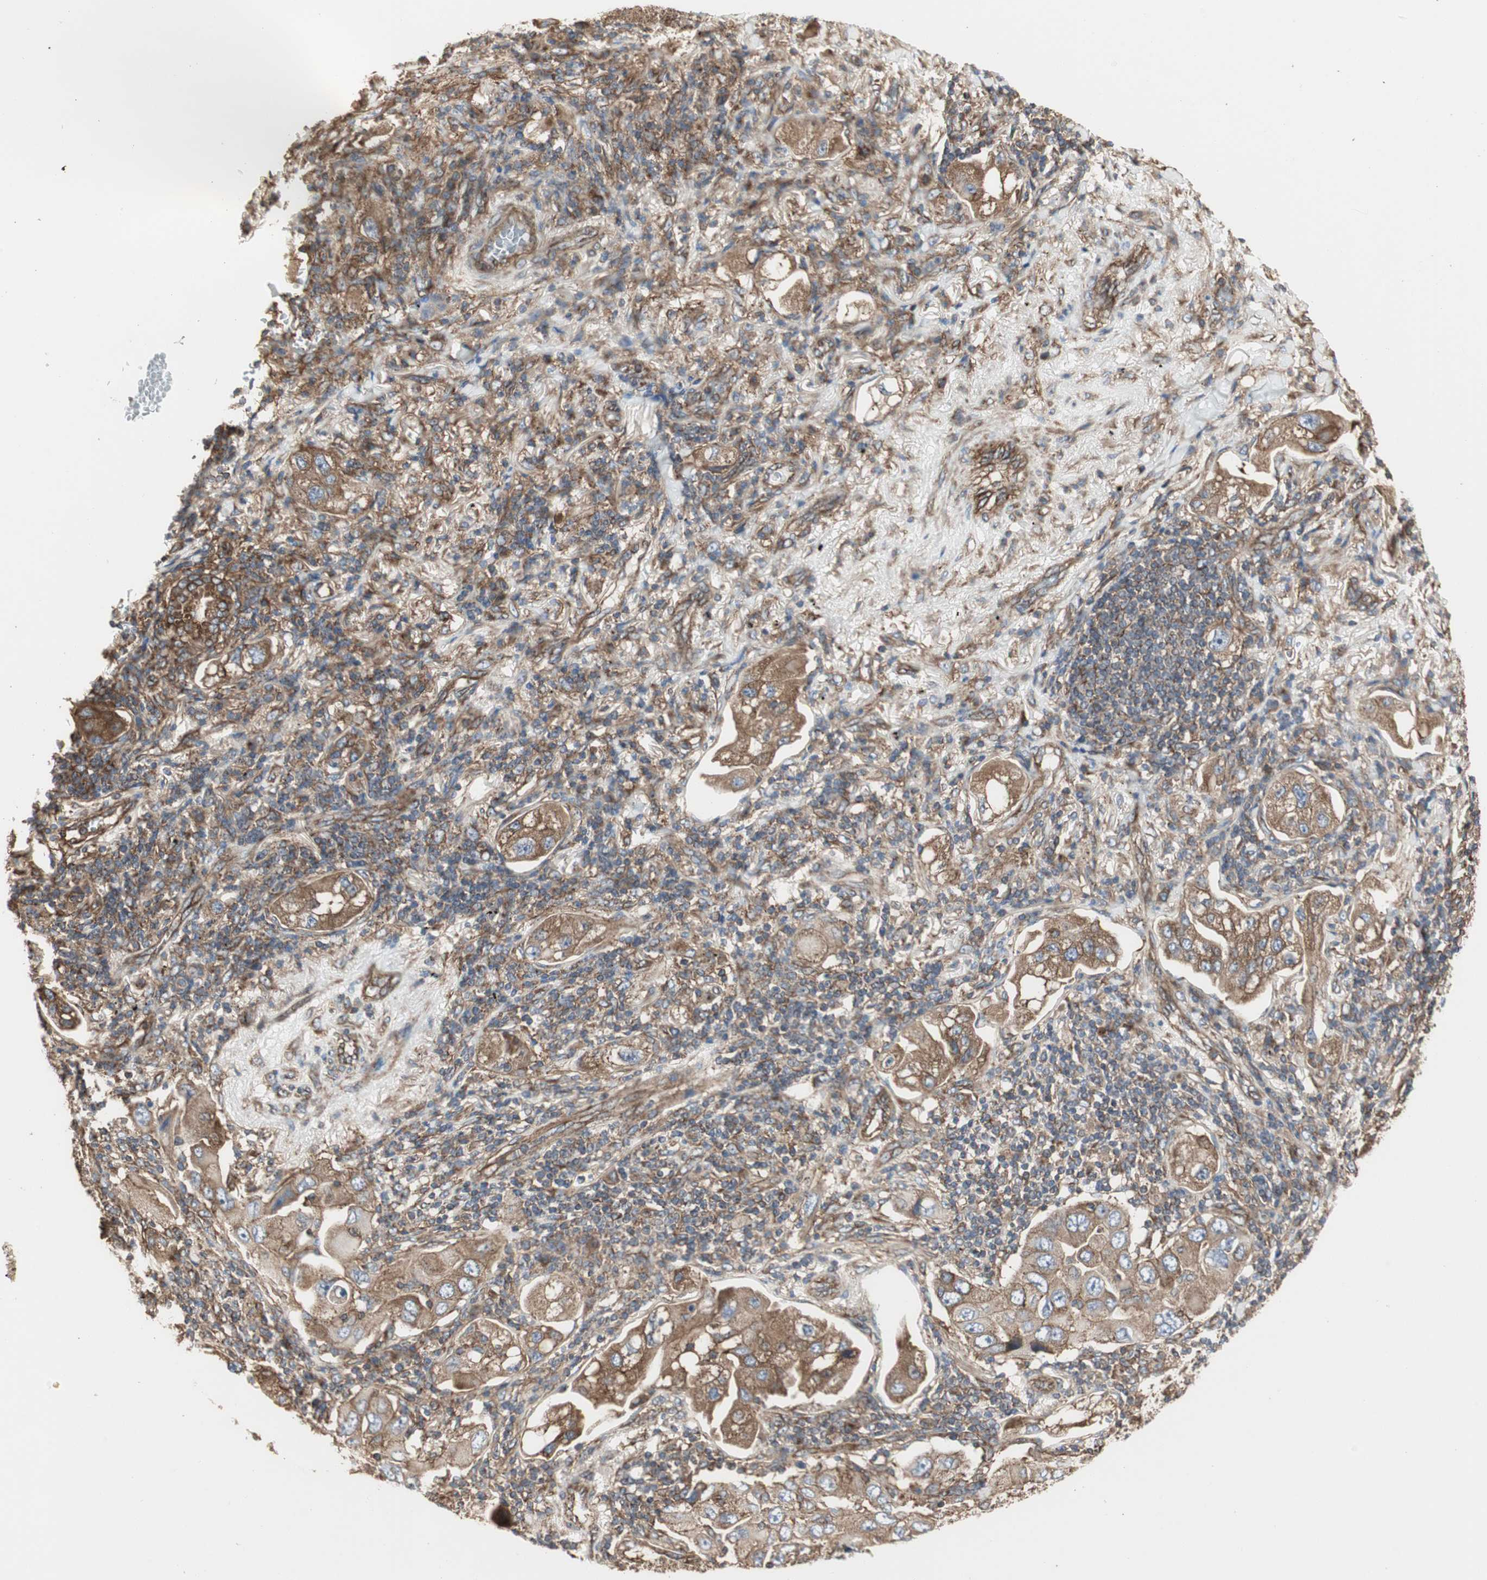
{"staining": {"intensity": "moderate", "quantity": ">75%", "location": "cytoplasmic/membranous"}, "tissue": "lung cancer", "cell_type": "Tumor cells", "image_type": "cancer", "snomed": [{"axis": "morphology", "description": "Adenocarcinoma, NOS"}, {"axis": "topography", "description": "Lung"}], "caption": "Human lung adenocarcinoma stained for a protein (brown) displays moderate cytoplasmic/membranous positive positivity in approximately >75% of tumor cells.", "gene": "H6PD", "patient": {"sex": "female", "age": 65}}